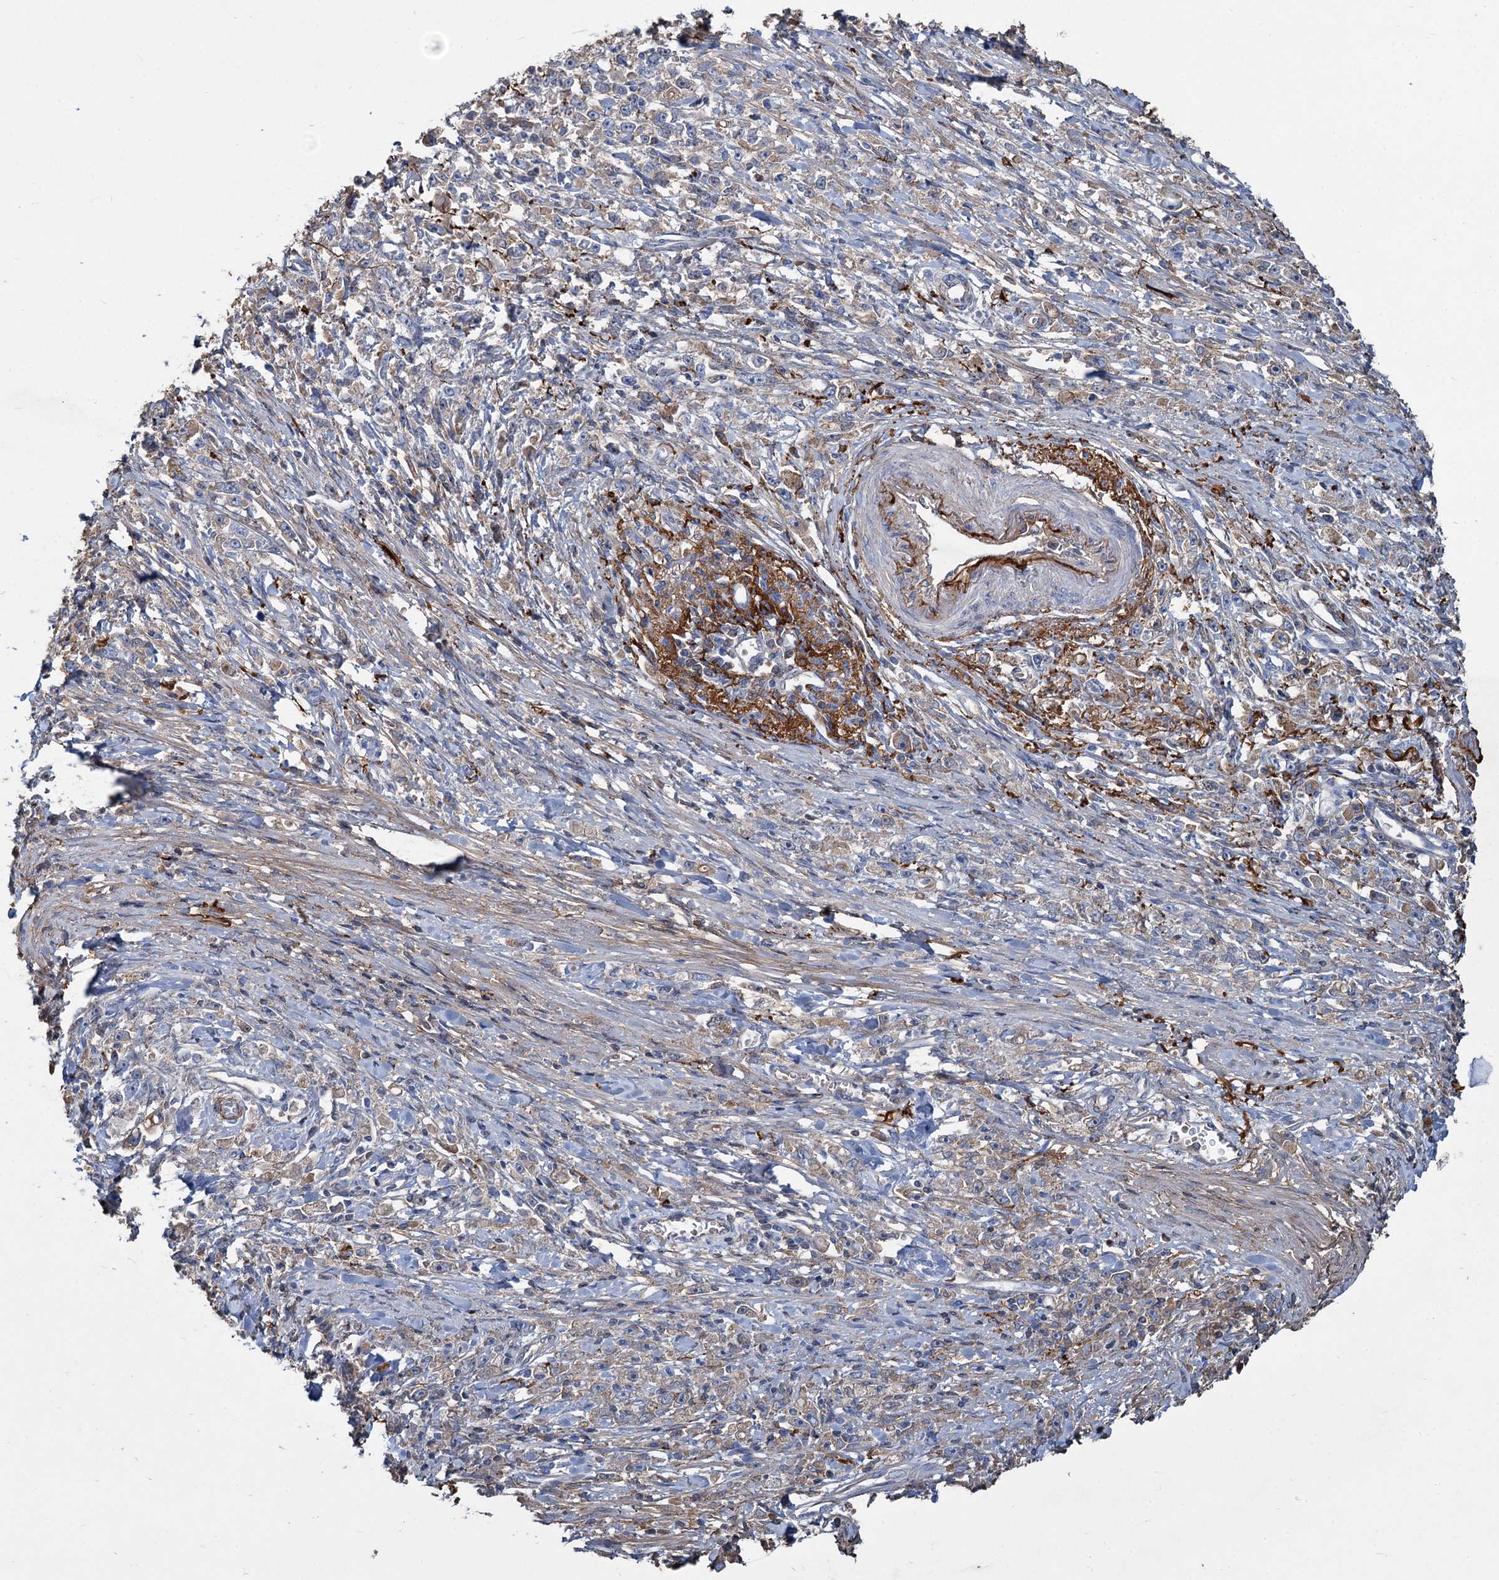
{"staining": {"intensity": "weak", "quantity": "<25%", "location": "cytoplasmic/membranous"}, "tissue": "stomach cancer", "cell_type": "Tumor cells", "image_type": "cancer", "snomed": [{"axis": "morphology", "description": "Adenocarcinoma, NOS"}, {"axis": "topography", "description": "Stomach"}], "caption": "Tumor cells are negative for protein expression in human stomach adenocarcinoma.", "gene": "URAD", "patient": {"sex": "female", "age": 59}}